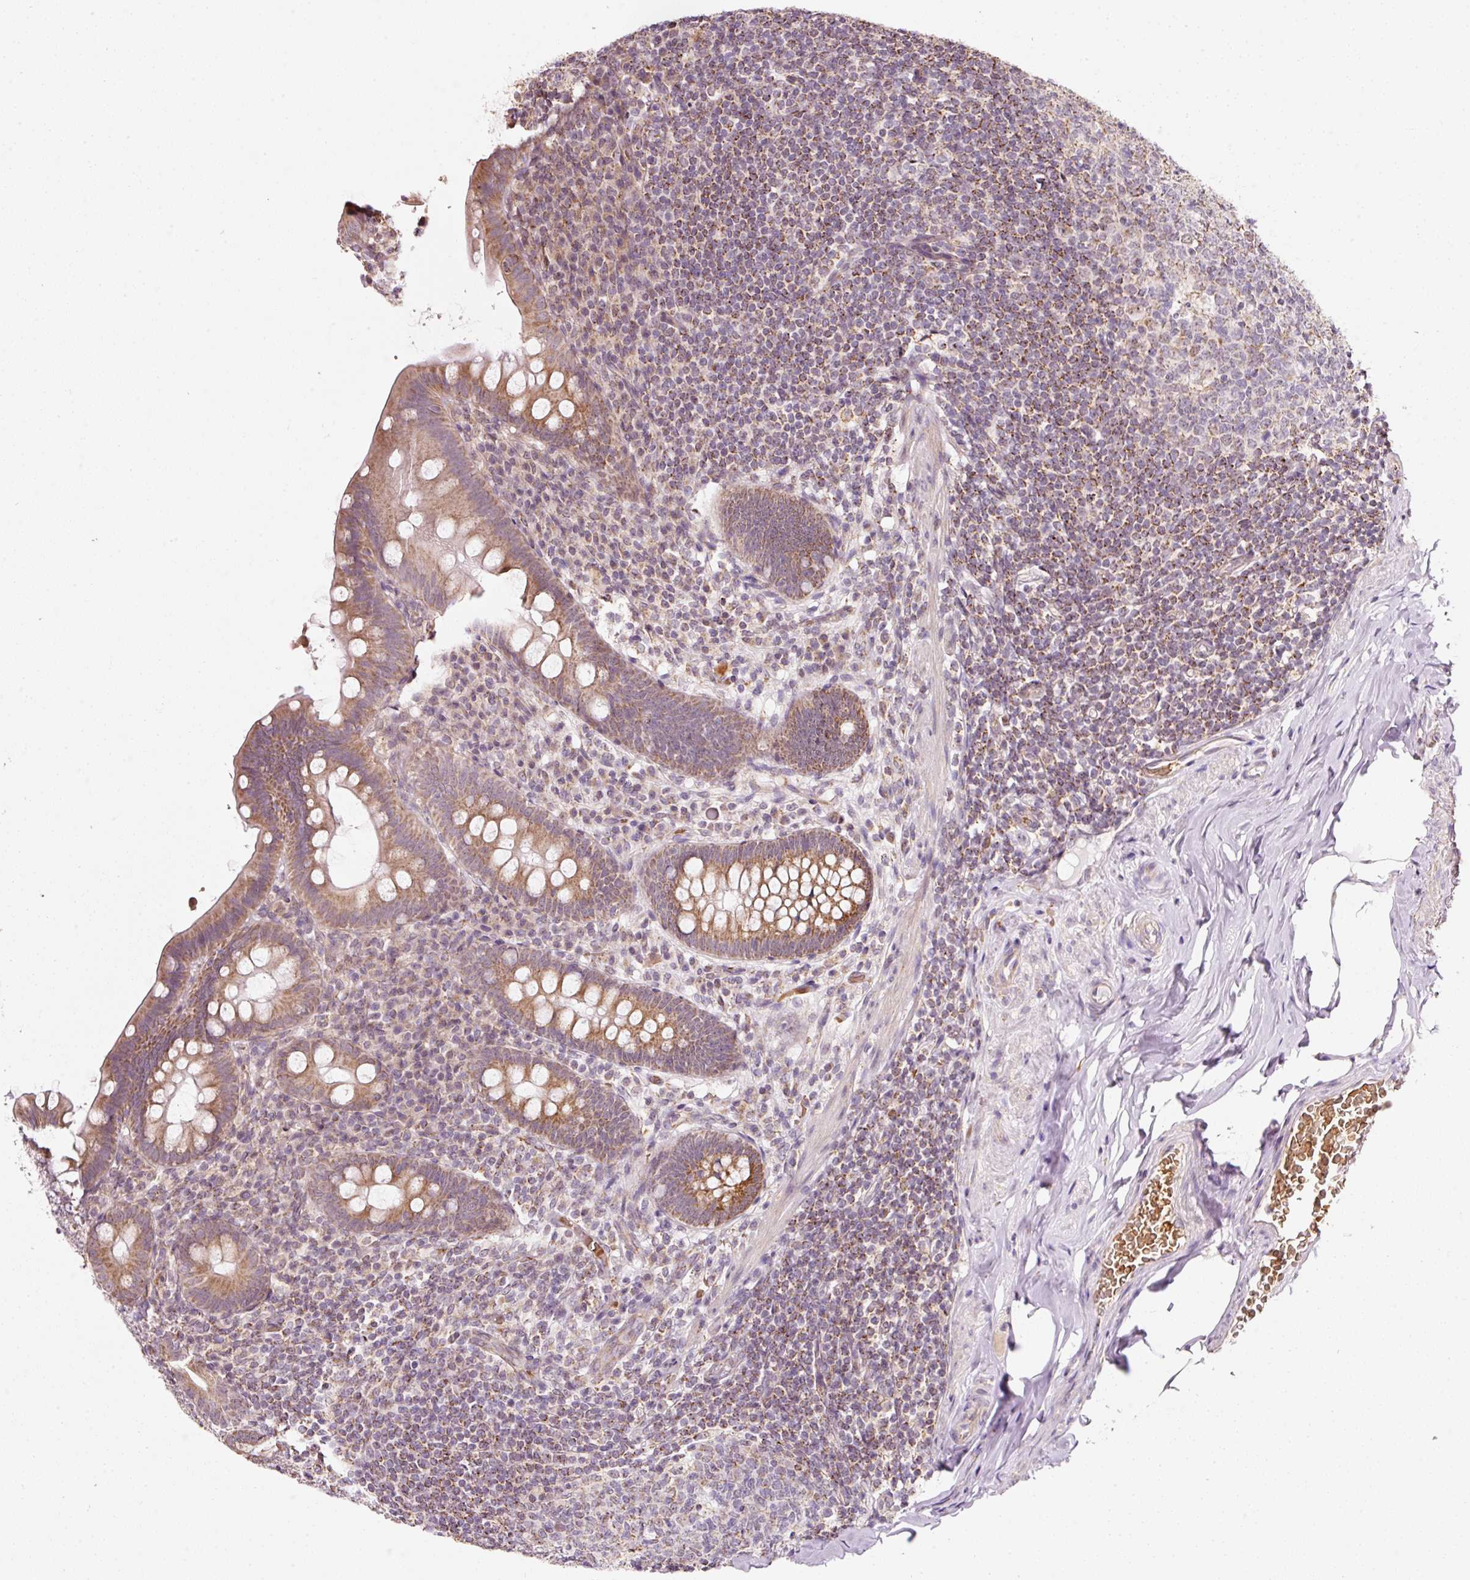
{"staining": {"intensity": "moderate", "quantity": ">75%", "location": "cytoplasmic/membranous"}, "tissue": "appendix", "cell_type": "Glandular cells", "image_type": "normal", "snomed": [{"axis": "morphology", "description": "Normal tissue, NOS"}, {"axis": "topography", "description": "Appendix"}], "caption": "Protein expression by immunohistochemistry (IHC) shows moderate cytoplasmic/membranous staining in approximately >75% of glandular cells in unremarkable appendix.", "gene": "ZNF460", "patient": {"sex": "male", "age": 71}}